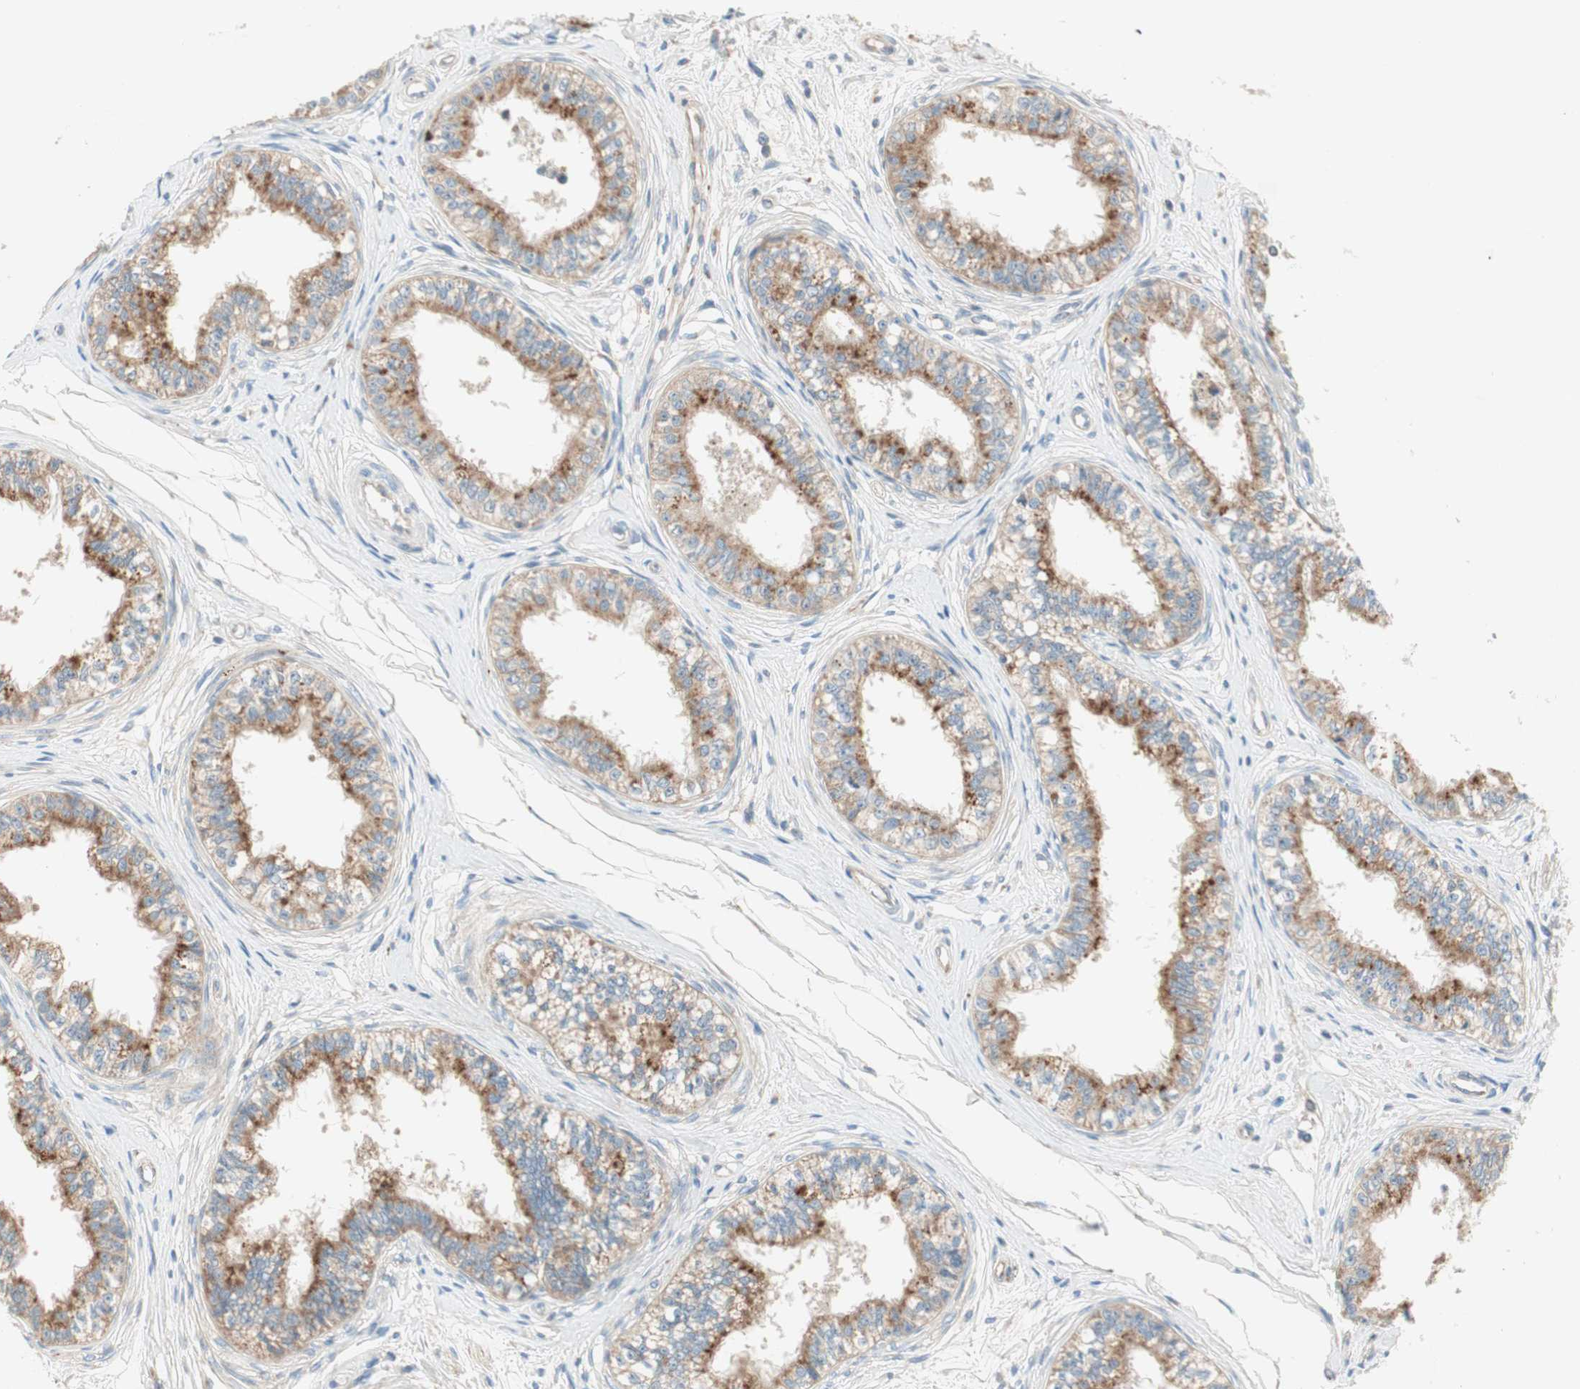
{"staining": {"intensity": "moderate", "quantity": ">75%", "location": "cytoplasmic/membranous"}, "tissue": "epididymis", "cell_type": "Glandular cells", "image_type": "normal", "snomed": [{"axis": "morphology", "description": "Normal tissue, NOS"}, {"axis": "morphology", "description": "Adenocarcinoma, metastatic, NOS"}, {"axis": "topography", "description": "Testis"}, {"axis": "topography", "description": "Epididymis"}], "caption": "Epididymis stained with a brown dye reveals moderate cytoplasmic/membranous positive expression in approximately >75% of glandular cells.", "gene": "RPL23", "patient": {"sex": "male", "age": 26}}